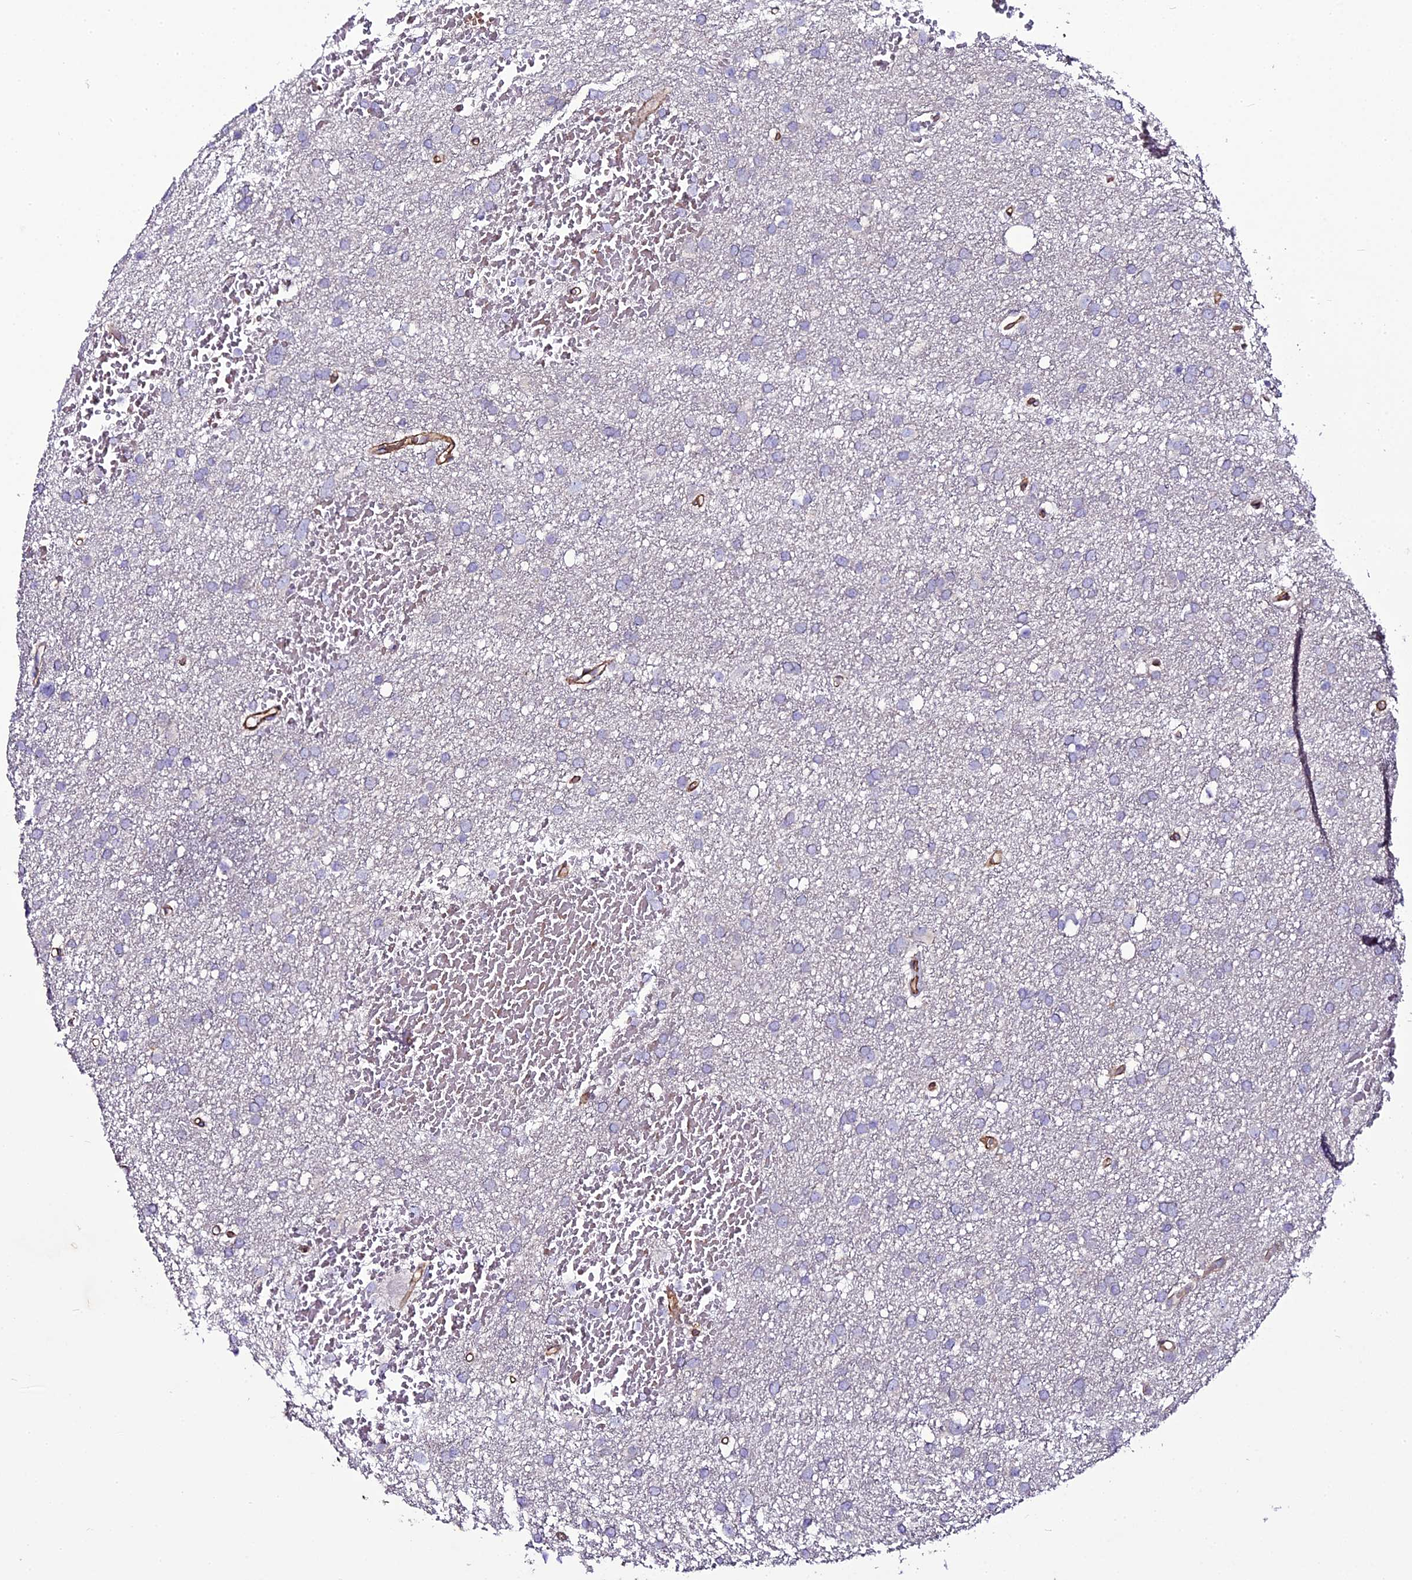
{"staining": {"intensity": "negative", "quantity": "none", "location": "none"}, "tissue": "glioma", "cell_type": "Tumor cells", "image_type": "cancer", "snomed": [{"axis": "morphology", "description": "Glioma, malignant, High grade"}, {"axis": "topography", "description": "Cerebral cortex"}], "caption": "Tumor cells show no significant protein staining in malignant high-grade glioma.", "gene": "MEX3C", "patient": {"sex": "female", "age": 36}}